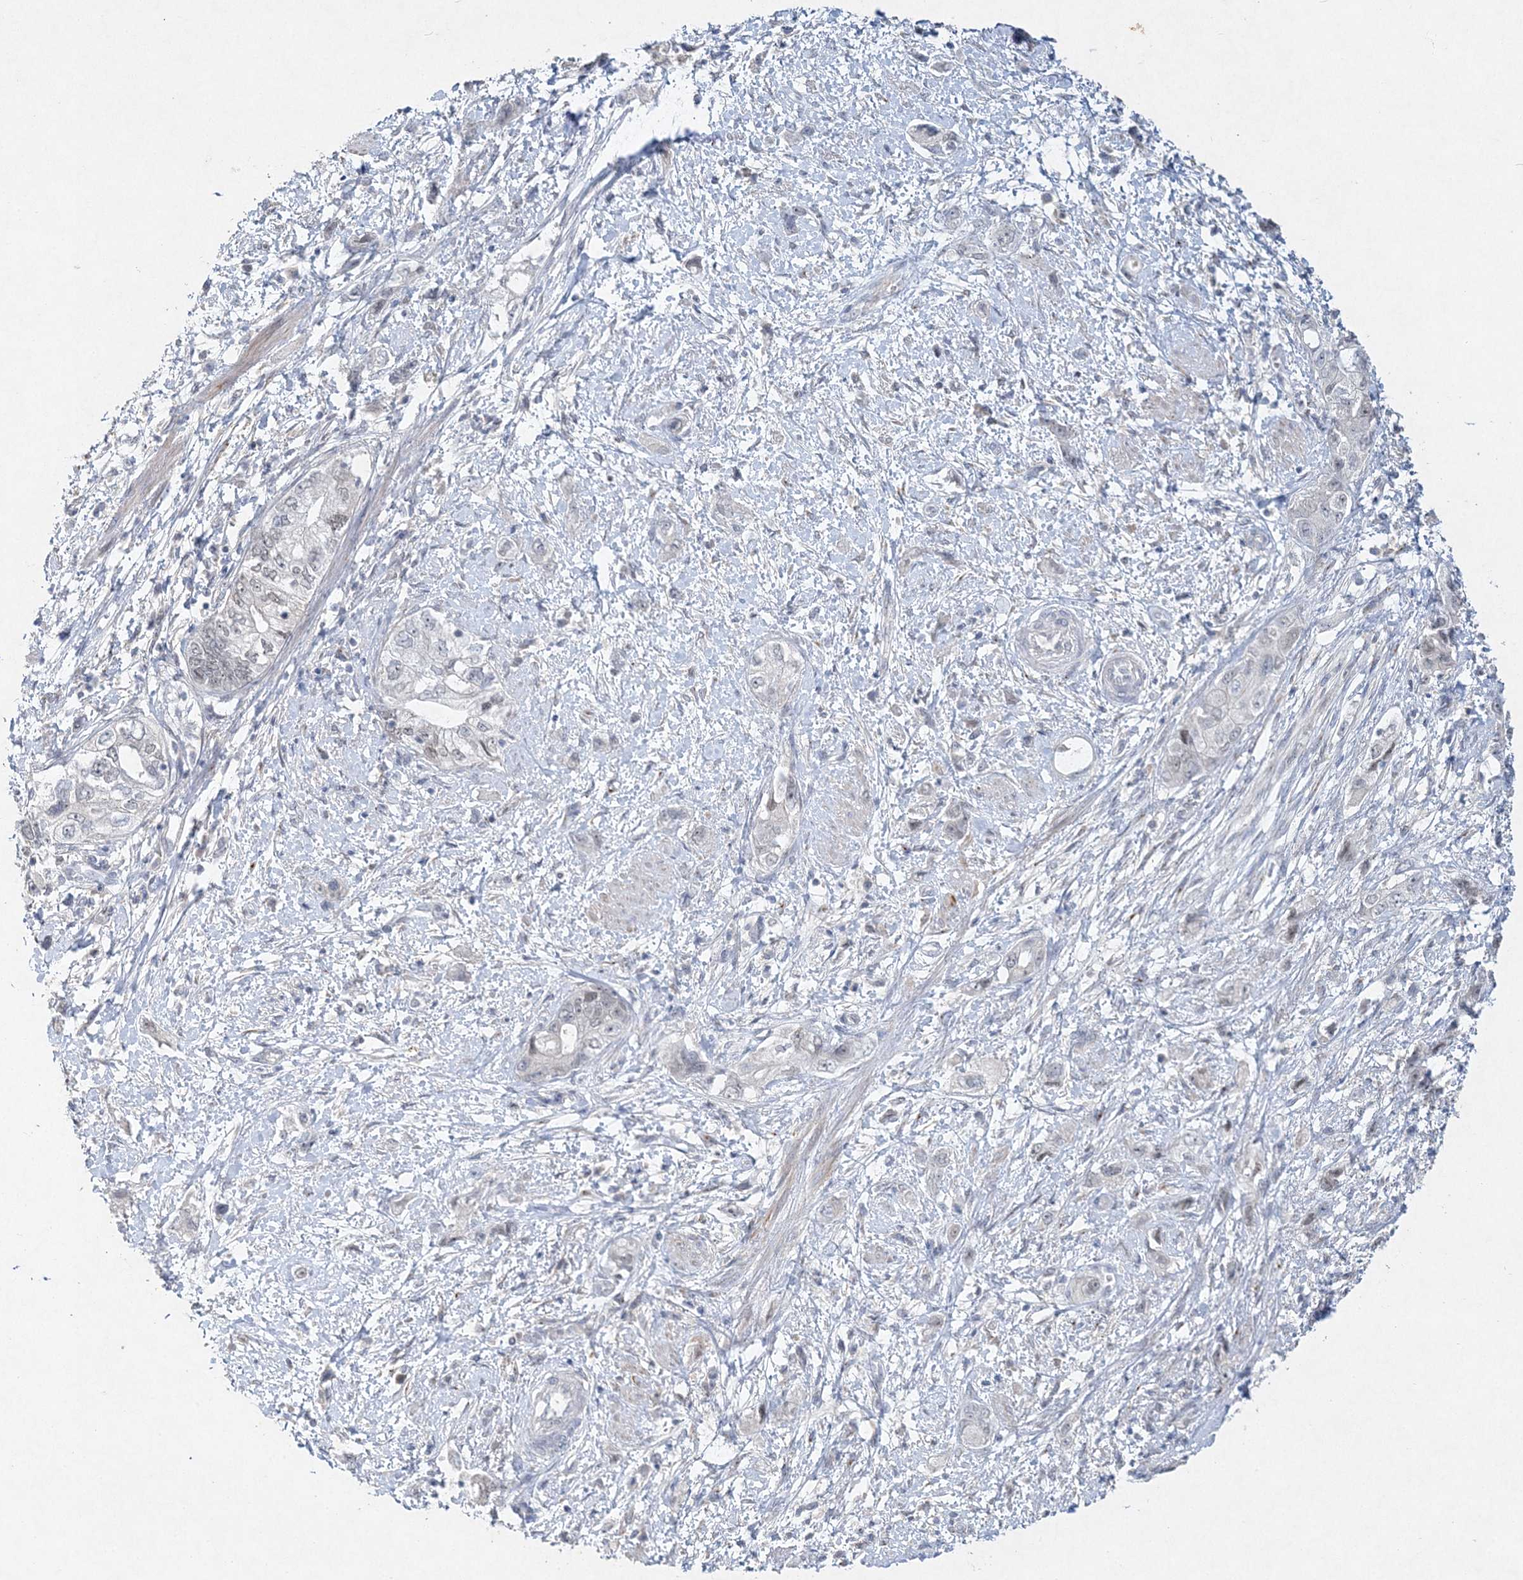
{"staining": {"intensity": "negative", "quantity": "none", "location": "none"}, "tissue": "pancreatic cancer", "cell_type": "Tumor cells", "image_type": "cancer", "snomed": [{"axis": "morphology", "description": "Adenocarcinoma, NOS"}, {"axis": "topography", "description": "Pancreas"}], "caption": "A high-resolution photomicrograph shows immunohistochemistry staining of pancreatic cancer (adenocarcinoma), which shows no significant staining in tumor cells. (Brightfield microscopy of DAB immunohistochemistry (IHC) at high magnification).", "gene": "MAT2B", "patient": {"sex": "female", "age": 73}}